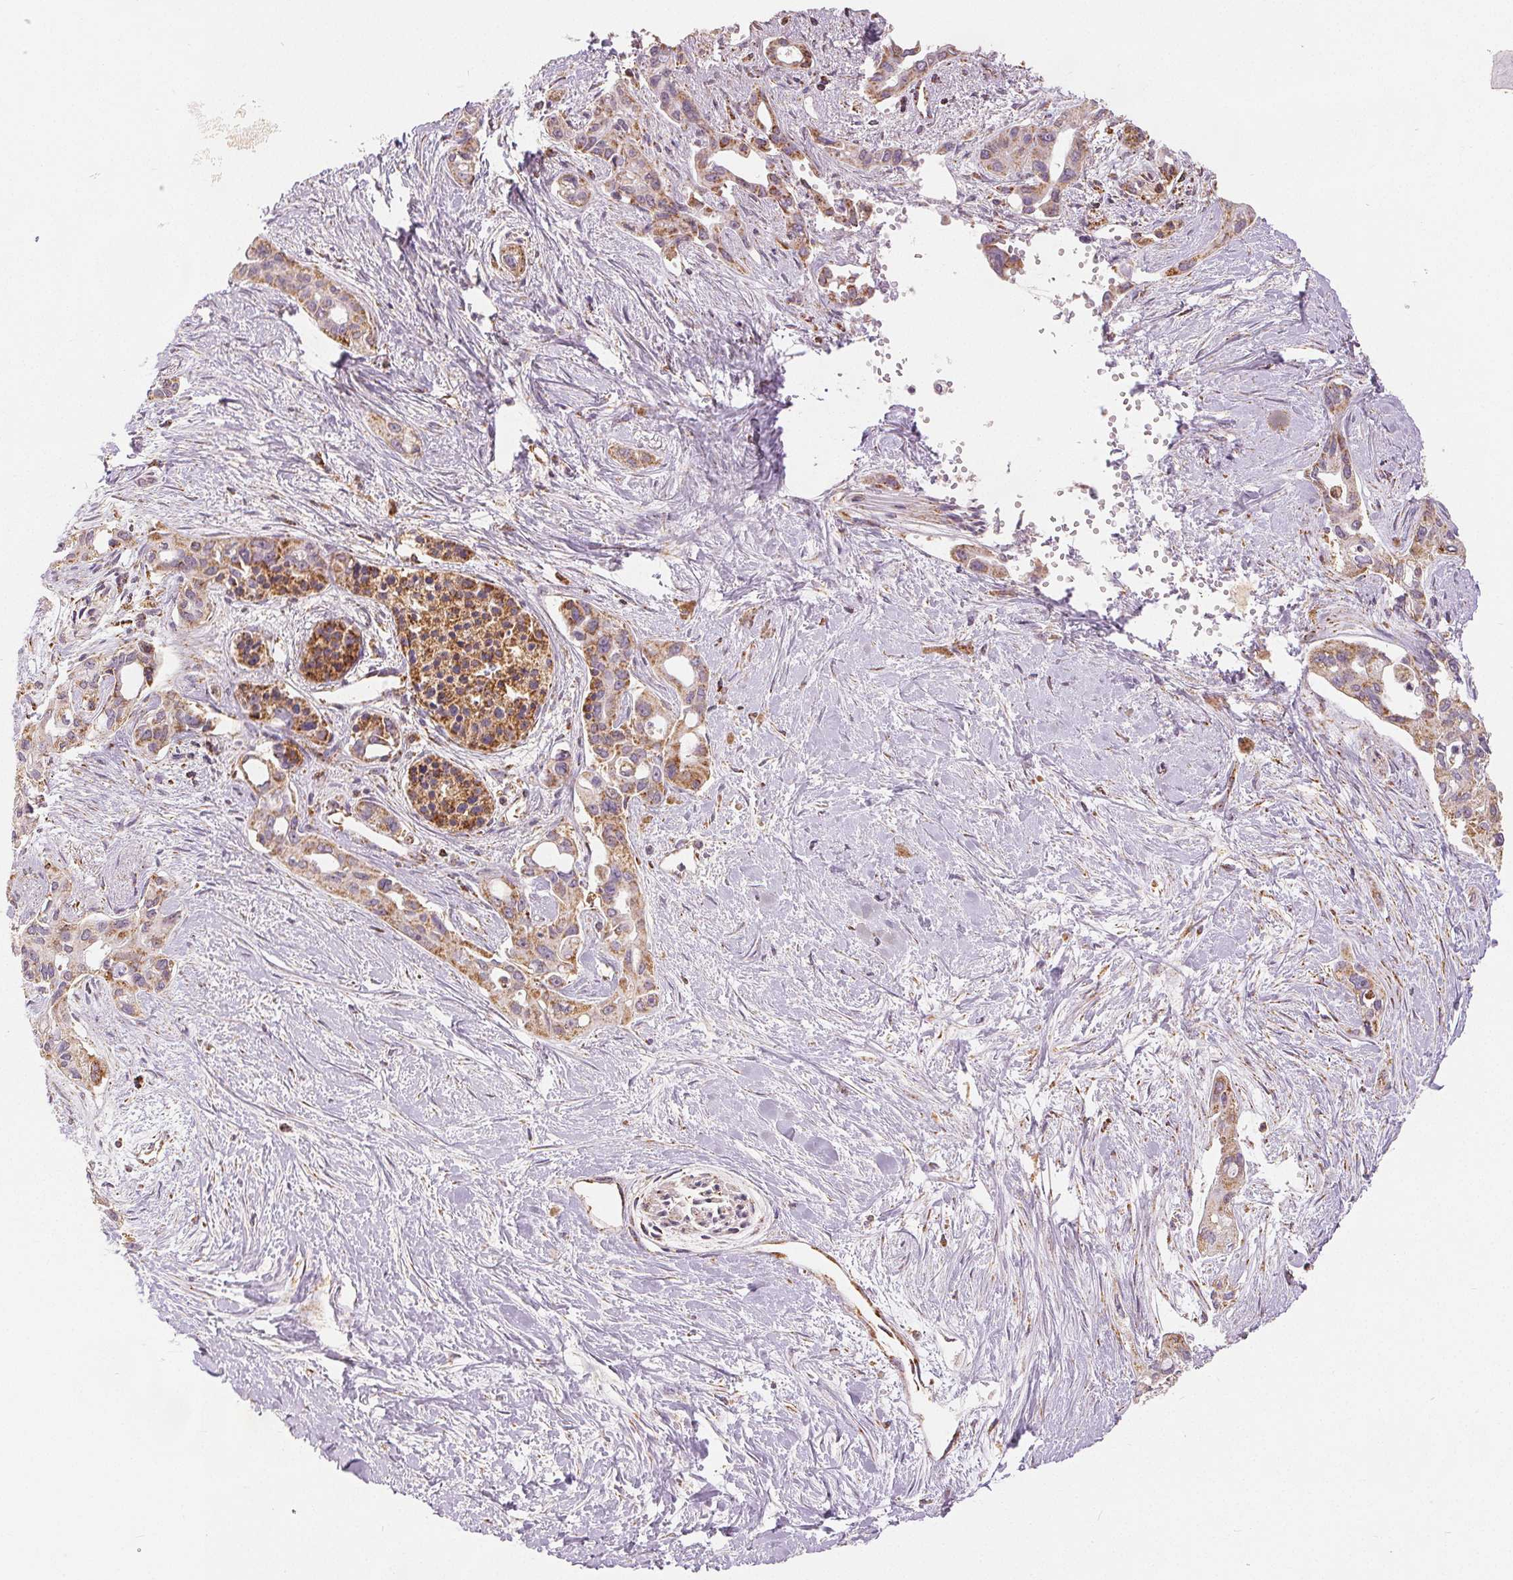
{"staining": {"intensity": "moderate", "quantity": "25%-75%", "location": "cytoplasmic/membranous"}, "tissue": "pancreatic cancer", "cell_type": "Tumor cells", "image_type": "cancer", "snomed": [{"axis": "morphology", "description": "Adenocarcinoma, NOS"}, {"axis": "topography", "description": "Pancreas"}], "caption": "Brown immunohistochemical staining in pancreatic cancer shows moderate cytoplasmic/membranous positivity in approximately 25%-75% of tumor cells.", "gene": "SDHB", "patient": {"sex": "female", "age": 50}}